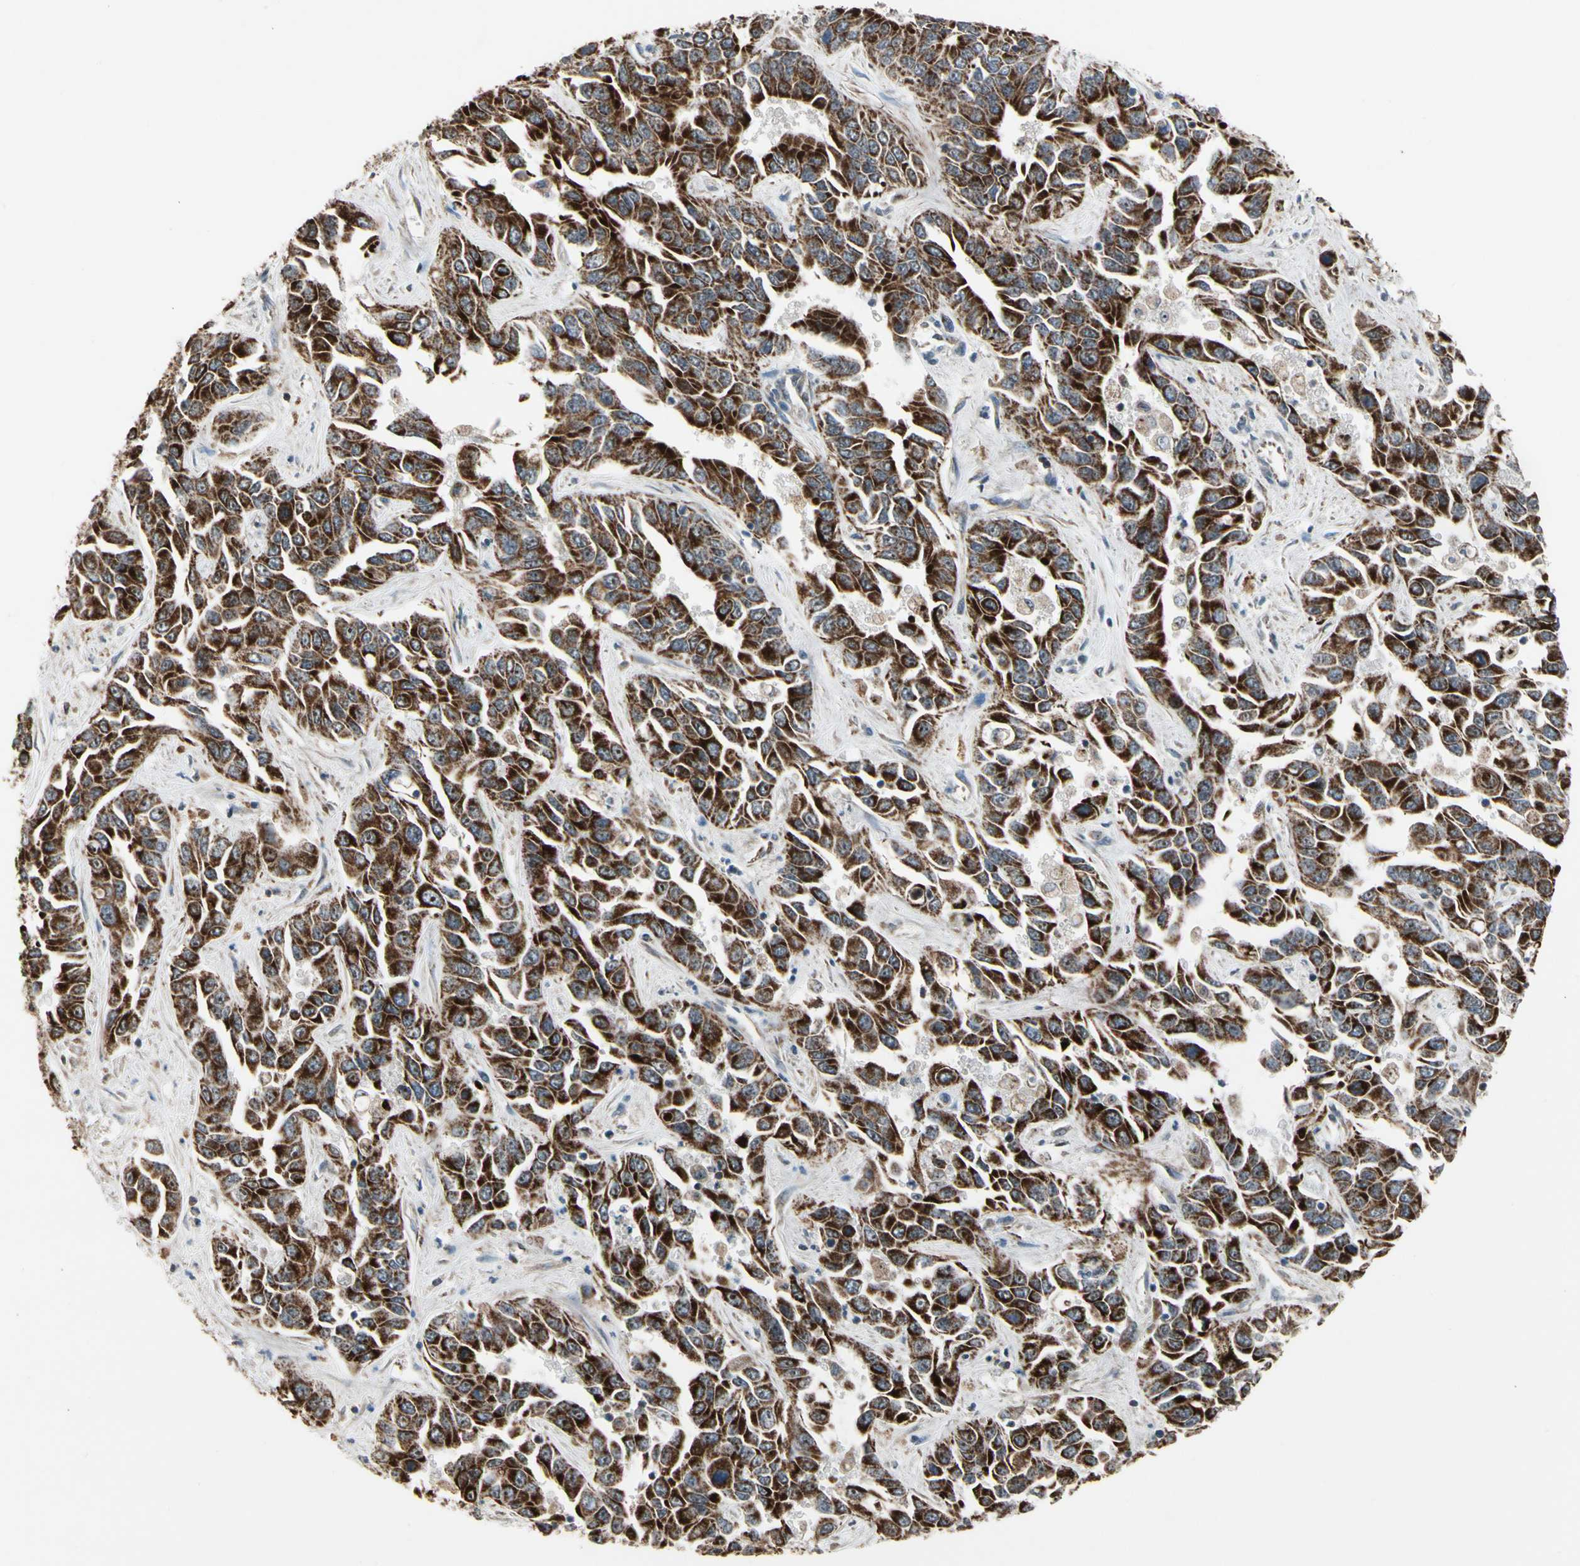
{"staining": {"intensity": "moderate", "quantity": ">75%", "location": "cytoplasmic/membranous"}, "tissue": "liver cancer", "cell_type": "Tumor cells", "image_type": "cancer", "snomed": [{"axis": "morphology", "description": "Cholangiocarcinoma"}, {"axis": "topography", "description": "Liver"}], "caption": "Liver cancer stained for a protein displays moderate cytoplasmic/membranous positivity in tumor cells.", "gene": "CPT1A", "patient": {"sex": "female", "age": 52}}